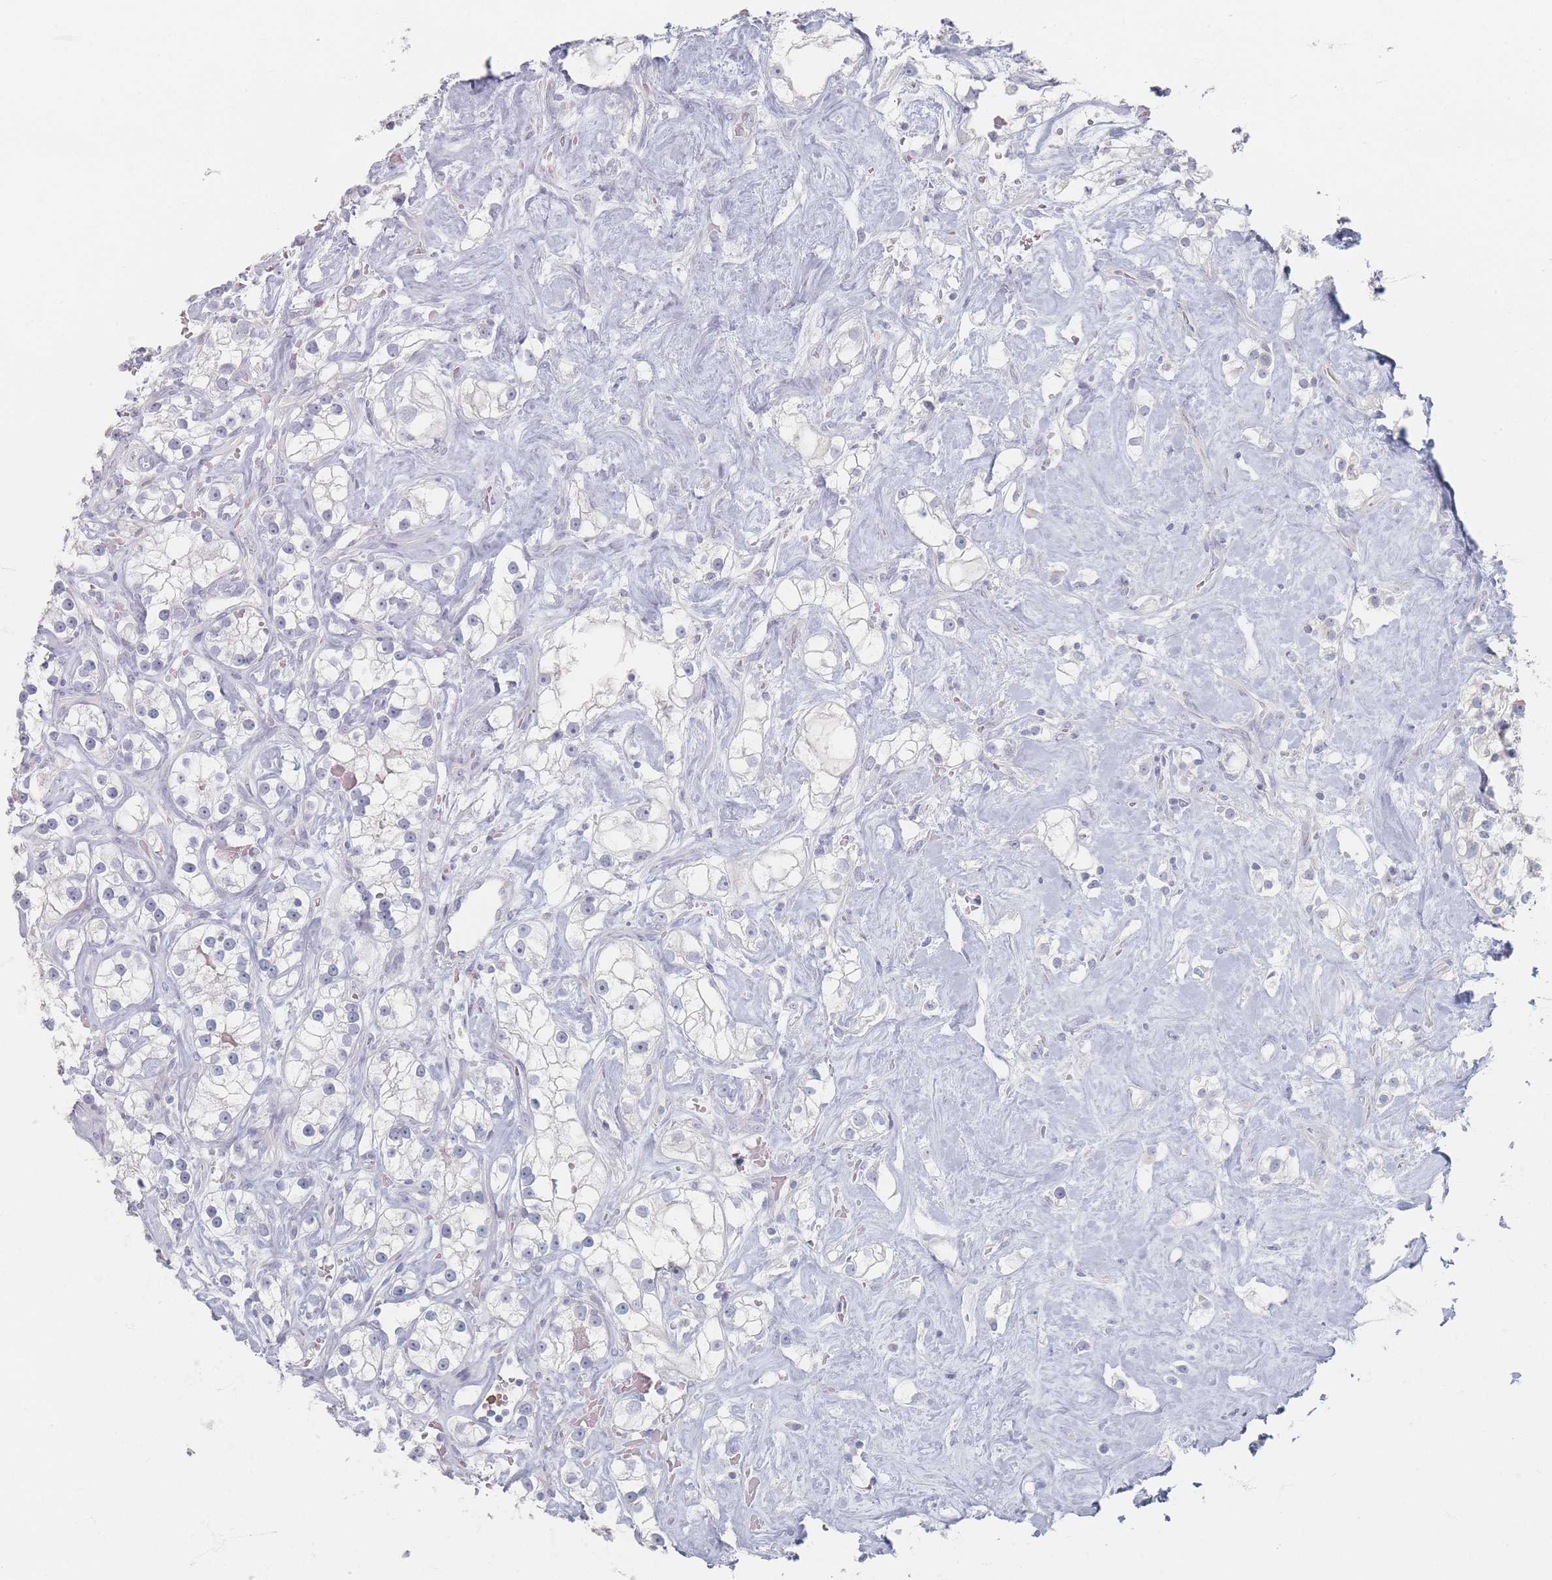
{"staining": {"intensity": "negative", "quantity": "none", "location": "none"}, "tissue": "renal cancer", "cell_type": "Tumor cells", "image_type": "cancer", "snomed": [{"axis": "morphology", "description": "Adenocarcinoma, NOS"}, {"axis": "topography", "description": "Kidney"}], "caption": "Immunohistochemistry (IHC) micrograph of neoplastic tissue: human renal cancer stained with DAB reveals no significant protein staining in tumor cells.", "gene": "CD37", "patient": {"sex": "male", "age": 77}}